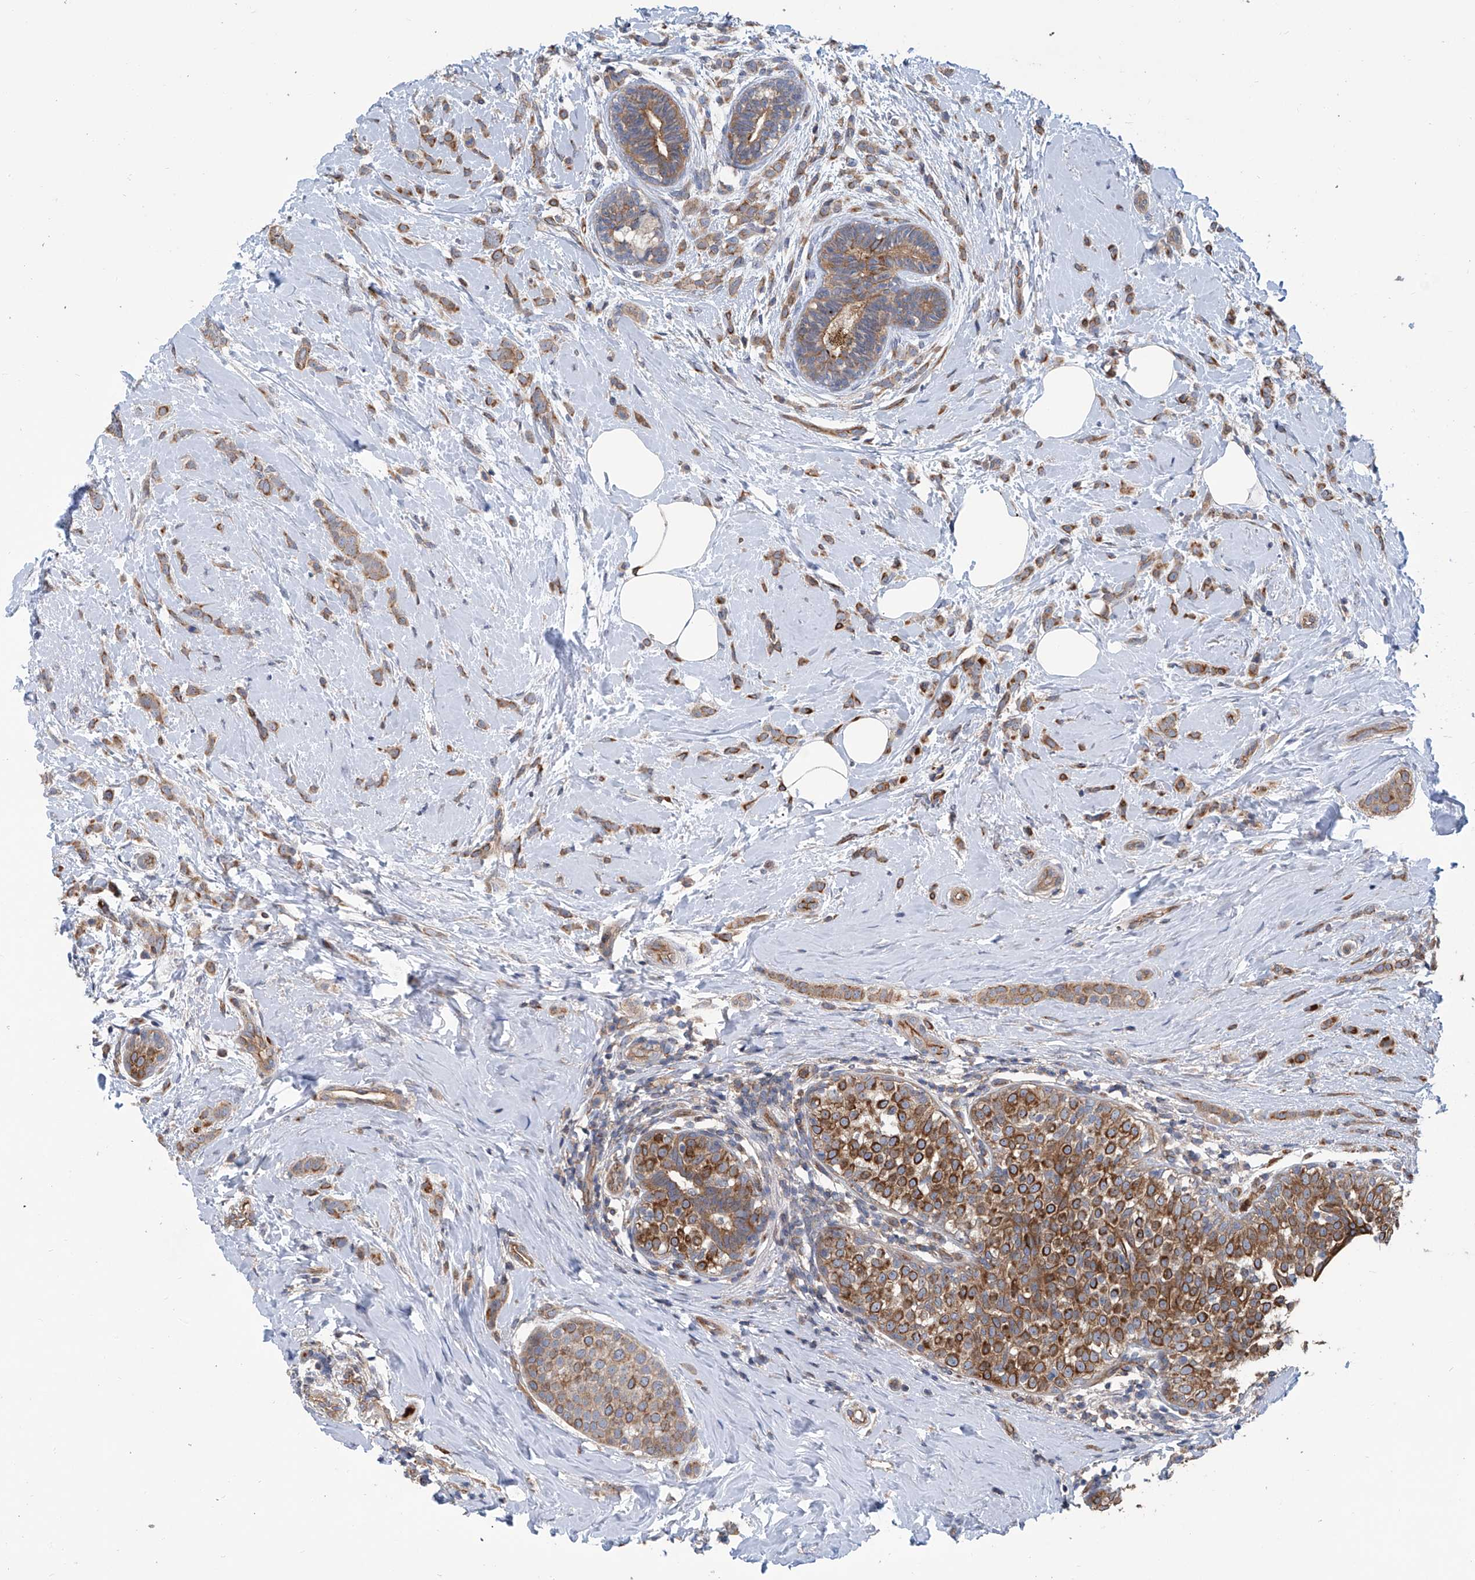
{"staining": {"intensity": "moderate", "quantity": ">75%", "location": "cytoplasmic/membranous"}, "tissue": "breast cancer", "cell_type": "Tumor cells", "image_type": "cancer", "snomed": [{"axis": "morphology", "description": "Lobular carcinoma, in situ"}, {"axis": "morphology", "description": "Lobular carcinoma"}, {"axis": "topography", "description": "Breast"}], "caption": "This is a micrograph of immunohistochemistry (IHC) staining of lobular carcinoma in situ (breast), which shows moderate staining in the cytoplasmic/membranous of tumor cells.", "gene": "EIF2D", "patient": {"sex": "female", "age": 41}}